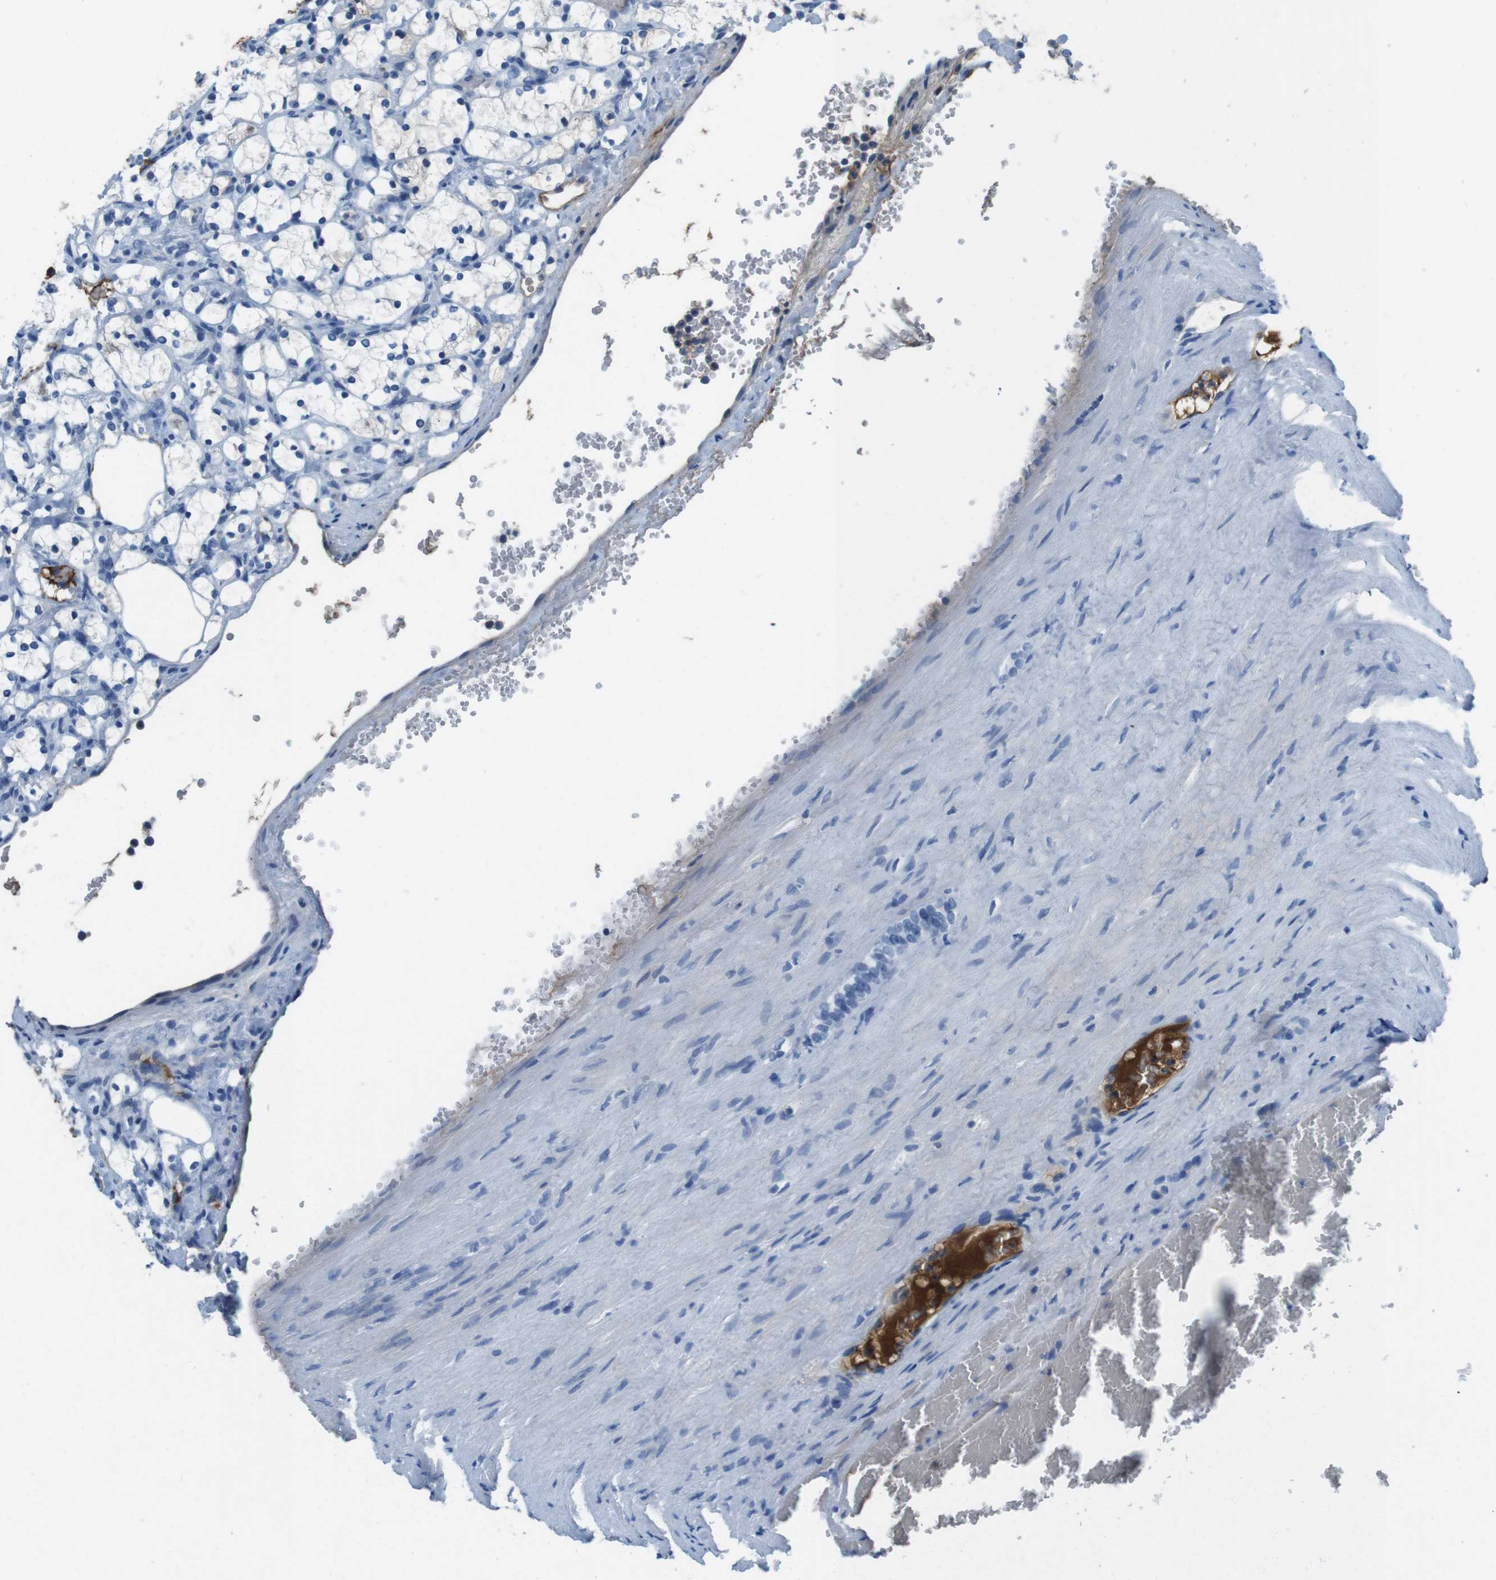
{"staining": {"intensity": "negative", "quantity": "none", "location": "none"}, "tissue": "renal cancer", "cell_type": "Tumor cells", "image_type": "cancer", "snomed": [{"axis": "morphology", "description": "Adenocarcinoma, NOS"}, {"axis": "topography", "description": "Kidney"}], "caption": "High magnification brightfield microscopy of renal cancer (adenocarcinoma) stained with DAB (brown) and counterstained with hematoxylin (blue): tumor cells show no significant positivity.", "gene": "TMPRSS15", "patient": {"sex": "female", "age": 69}}